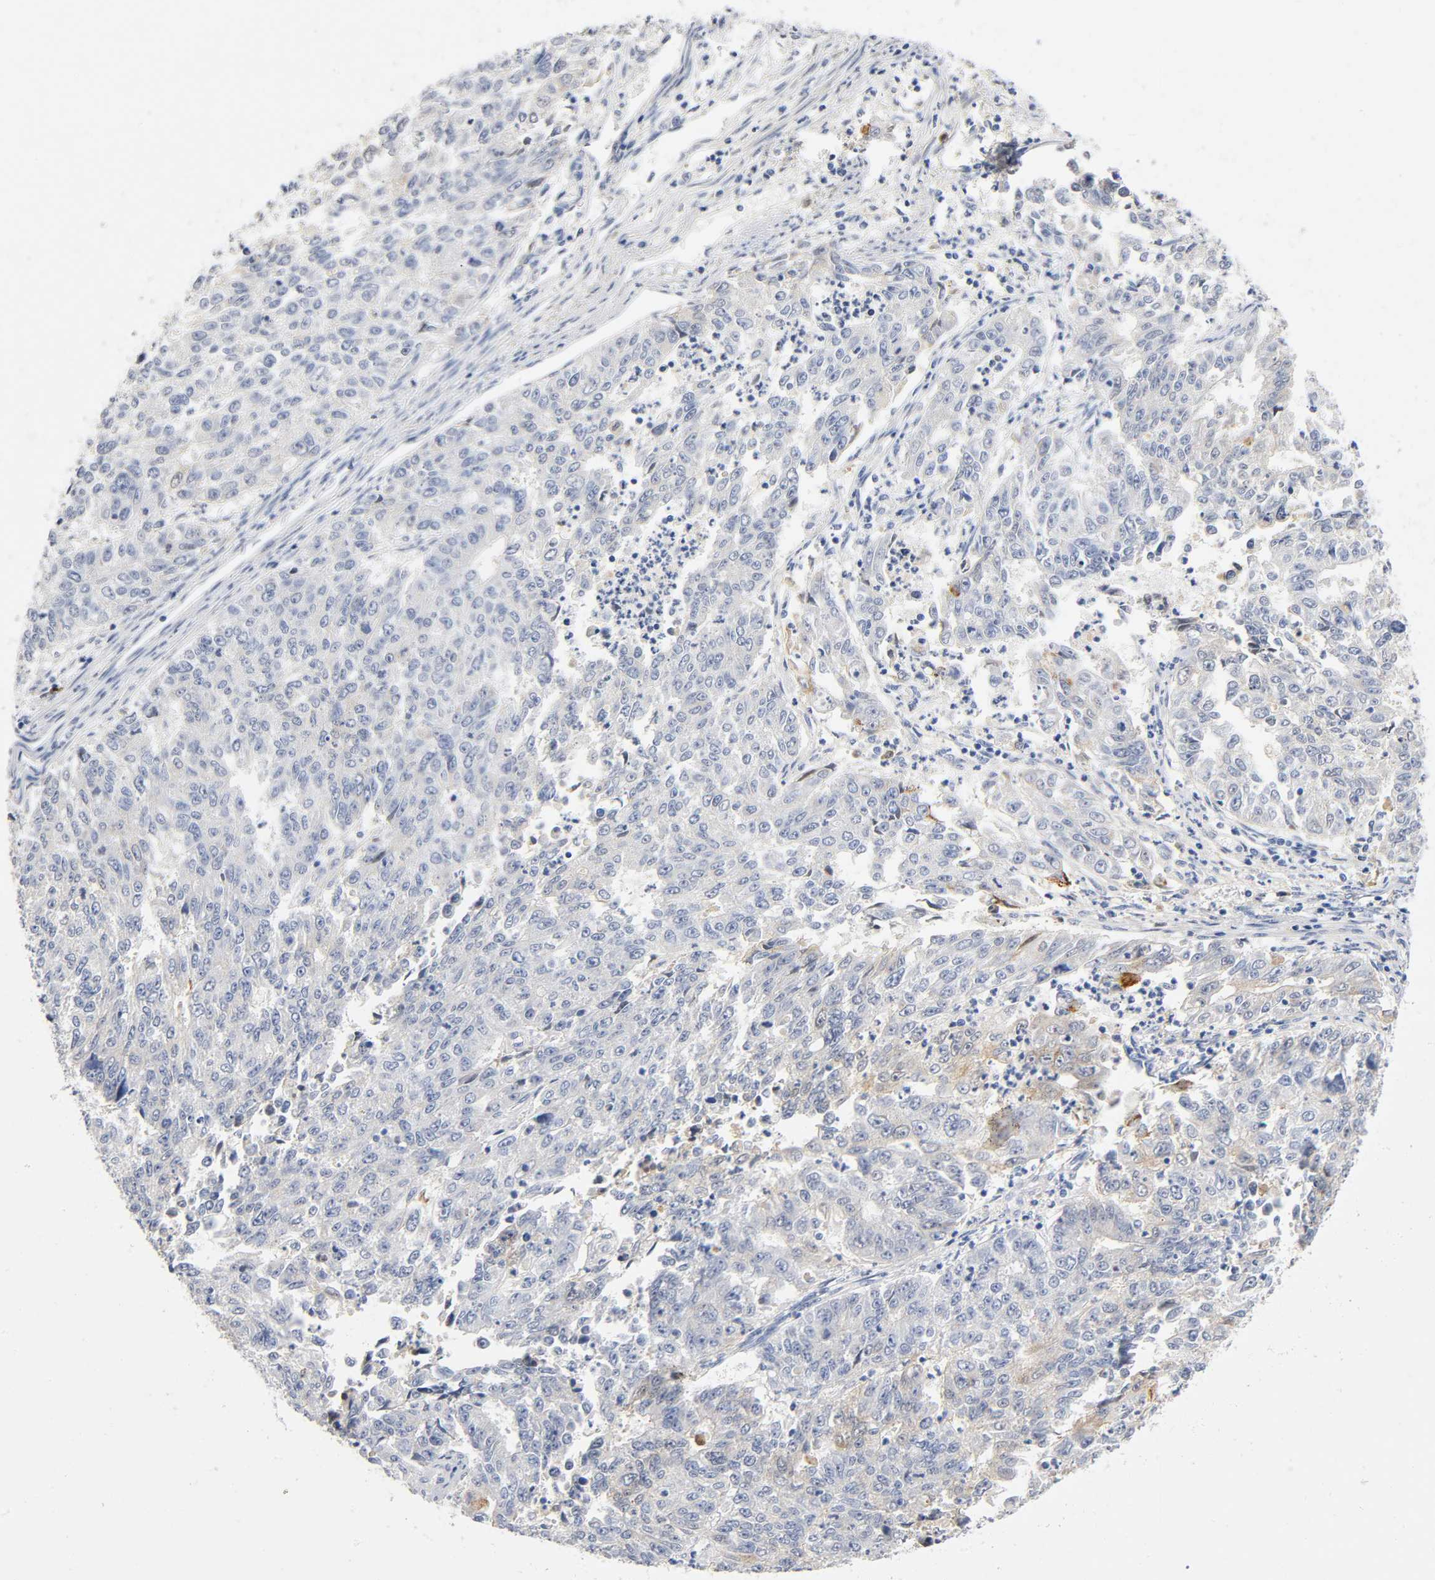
{"staining": {"intensity": "weak", "quantity": "<25%", "location": "cytoplasmic/membranous"}, "tissue": "endometrial cancer", "cell_type": "Tumor cells", "image_type": "cancer", "snomed": [{"axis": "morphology", "description": "Adenocarcinoma, NOS"}, {"axis": "topography", "description": "Endometrium"}], "caption": "This is an IHC photomicrograph of human endometrial adenocarcinoma. There is no expression in tumor cells.", "gene": "TNC", "patient": {"sex": "female", "age": 42}}